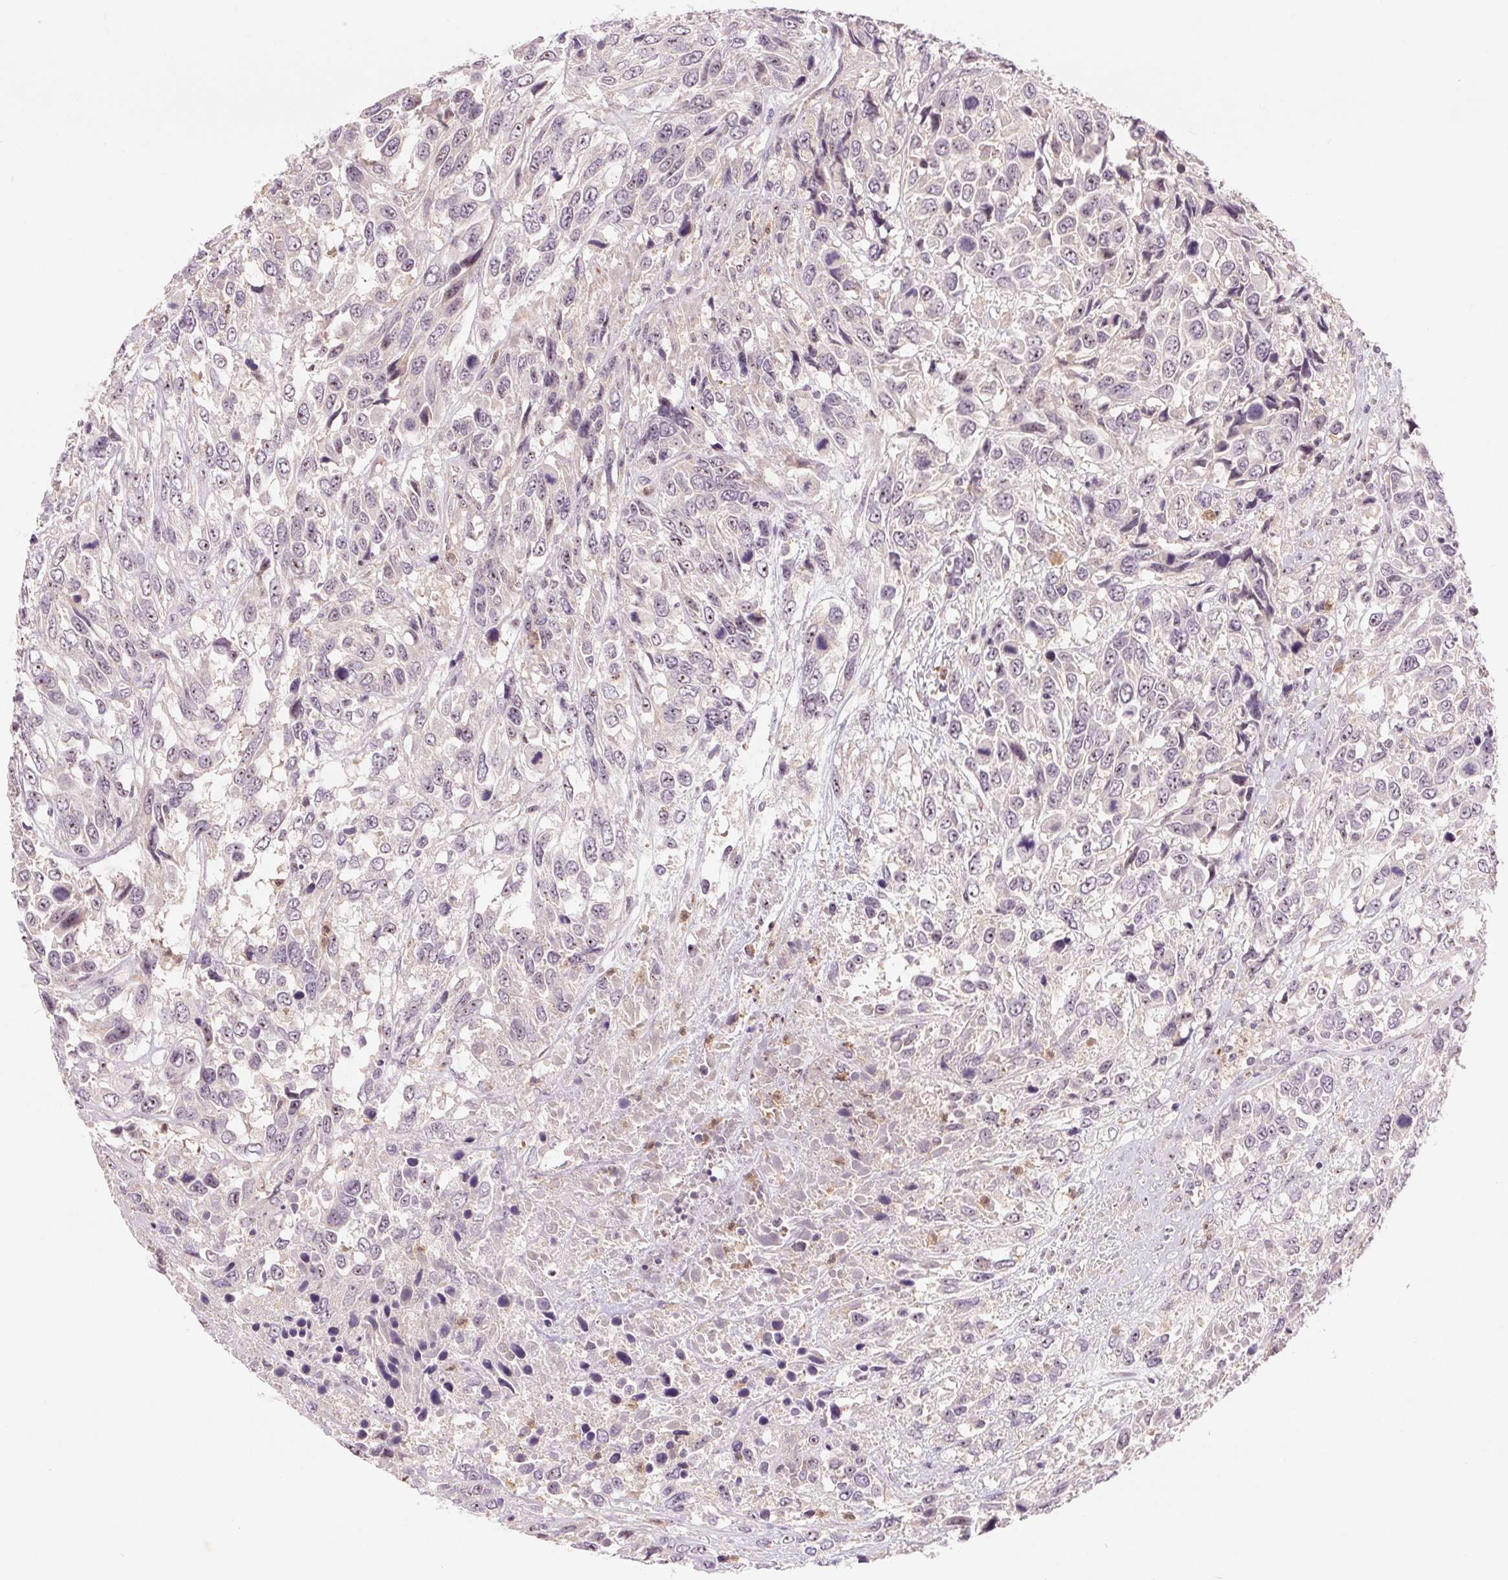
{"staining": {"intensity": "negative", "quantity": "none", "location": "none"}, "tissue": "urothelial cancer", "cell_type": "Tumor cells", "image_type": "cancer", "snomed": [{"axis": "morphology", "description": "Urothelial carcinoma, High grade"}, {"axis": "topography", "description": "Urinary bladder"}], "caption": "The histopathology image demonstrates no significant staining in tumor cells of high-grade urothelial carcinoma. (Brightfield microscopy of DAB immunohistochemistry (IHC) at high magnification).", "gene": "RANBP3L", "patient": {"sex": "female", "age": 70}}